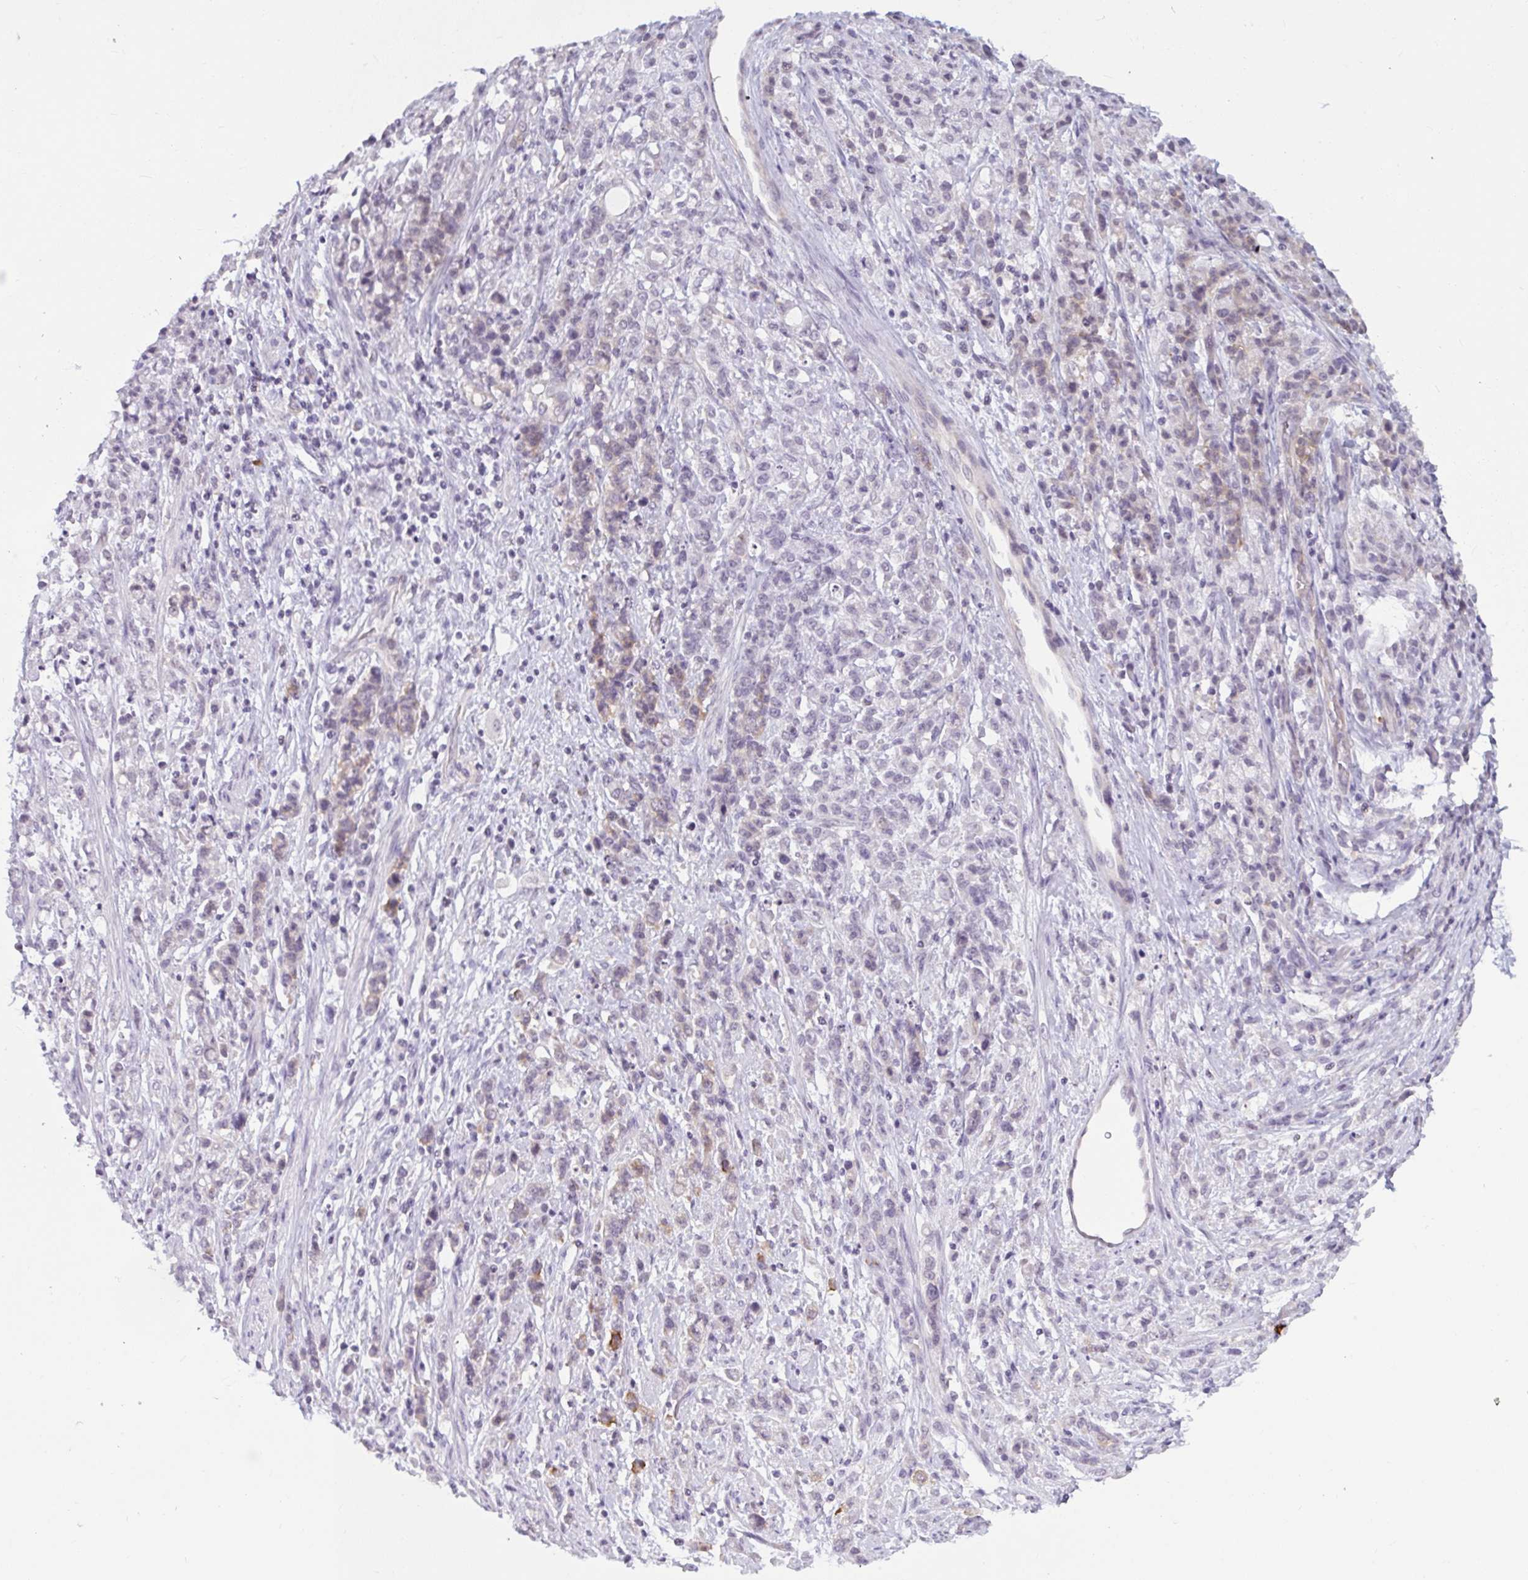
{"staining": {"intensity": "negative", "quantity": "none", "location": "none"}, "tissue": "stomach cancer", "cell_type": "Tumor cells", "image_type": "cancer", "snomed": [{"axis": "morphology", "description": "Adenocarcinoma, NOS"}, {"axis": "topography", "description": "Stomach"}], "caption": "Stomach cancer was stained to show a protein in brown. There is no significant expression in tumor cells. (Stains: DAB IHC with hematoxylin counter stain, Microscopy: brightfield microscopy at high magnification).", "gene": "TBC1D4", "patient": {"sex": "female", "age": 60}}